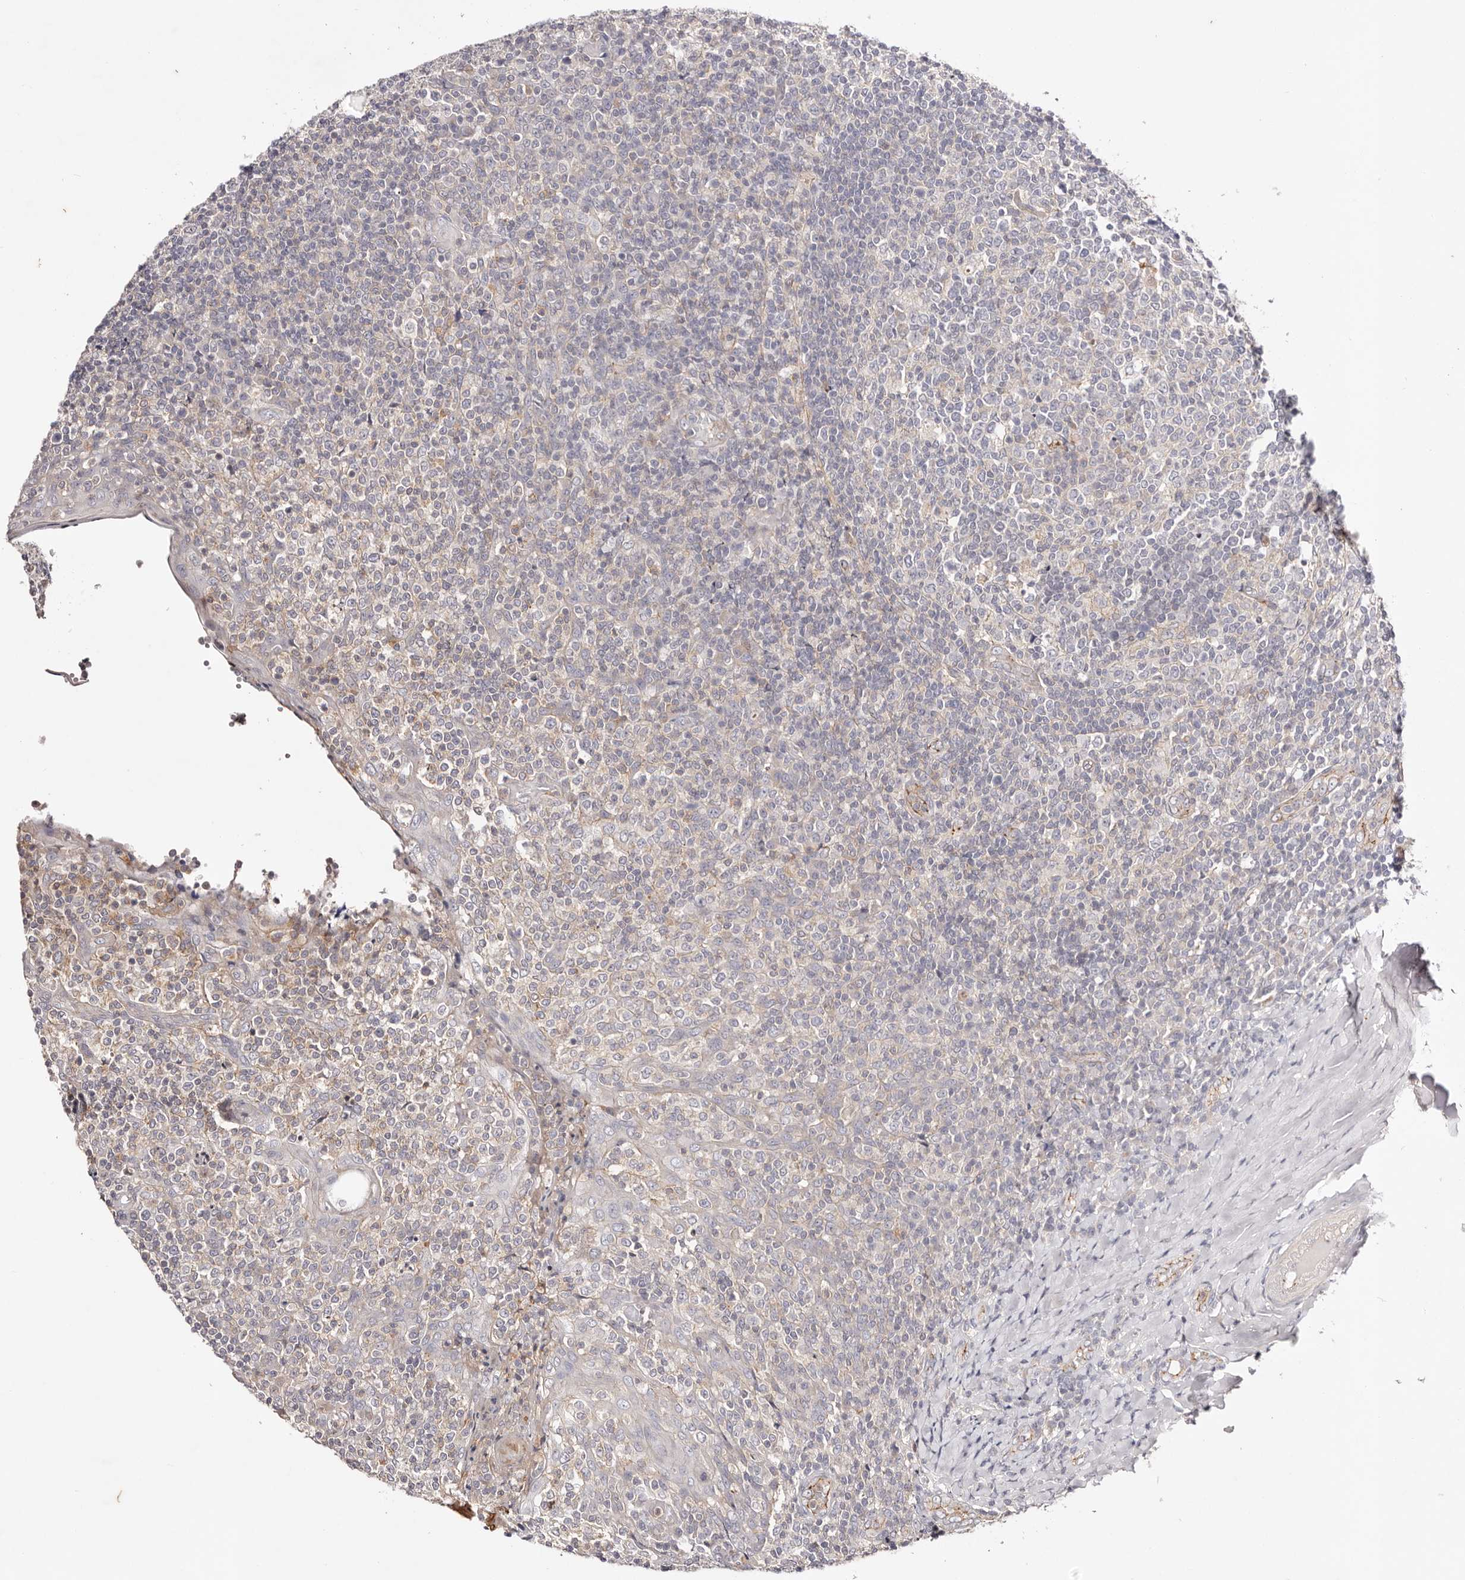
{"staining": {"intensity": "negative", "quantity": "none", "location": "none"}, "tissue": "tonsil", "cell_type": "Germinal center cells", "image_type": "normal", "snomed": [{"axis": "morphology", "description": "Normal tissue, NOS"}, {"axis": "topography", "description": "Tonsil"}], "caption": "Immunohistochemistry image of unremarkable human tonsil stained for a protein (brown), which exhibits no positivity in germinal center cells.", "gene": "SLC35B2", "patient": {"sex": "female", "age": 19}}